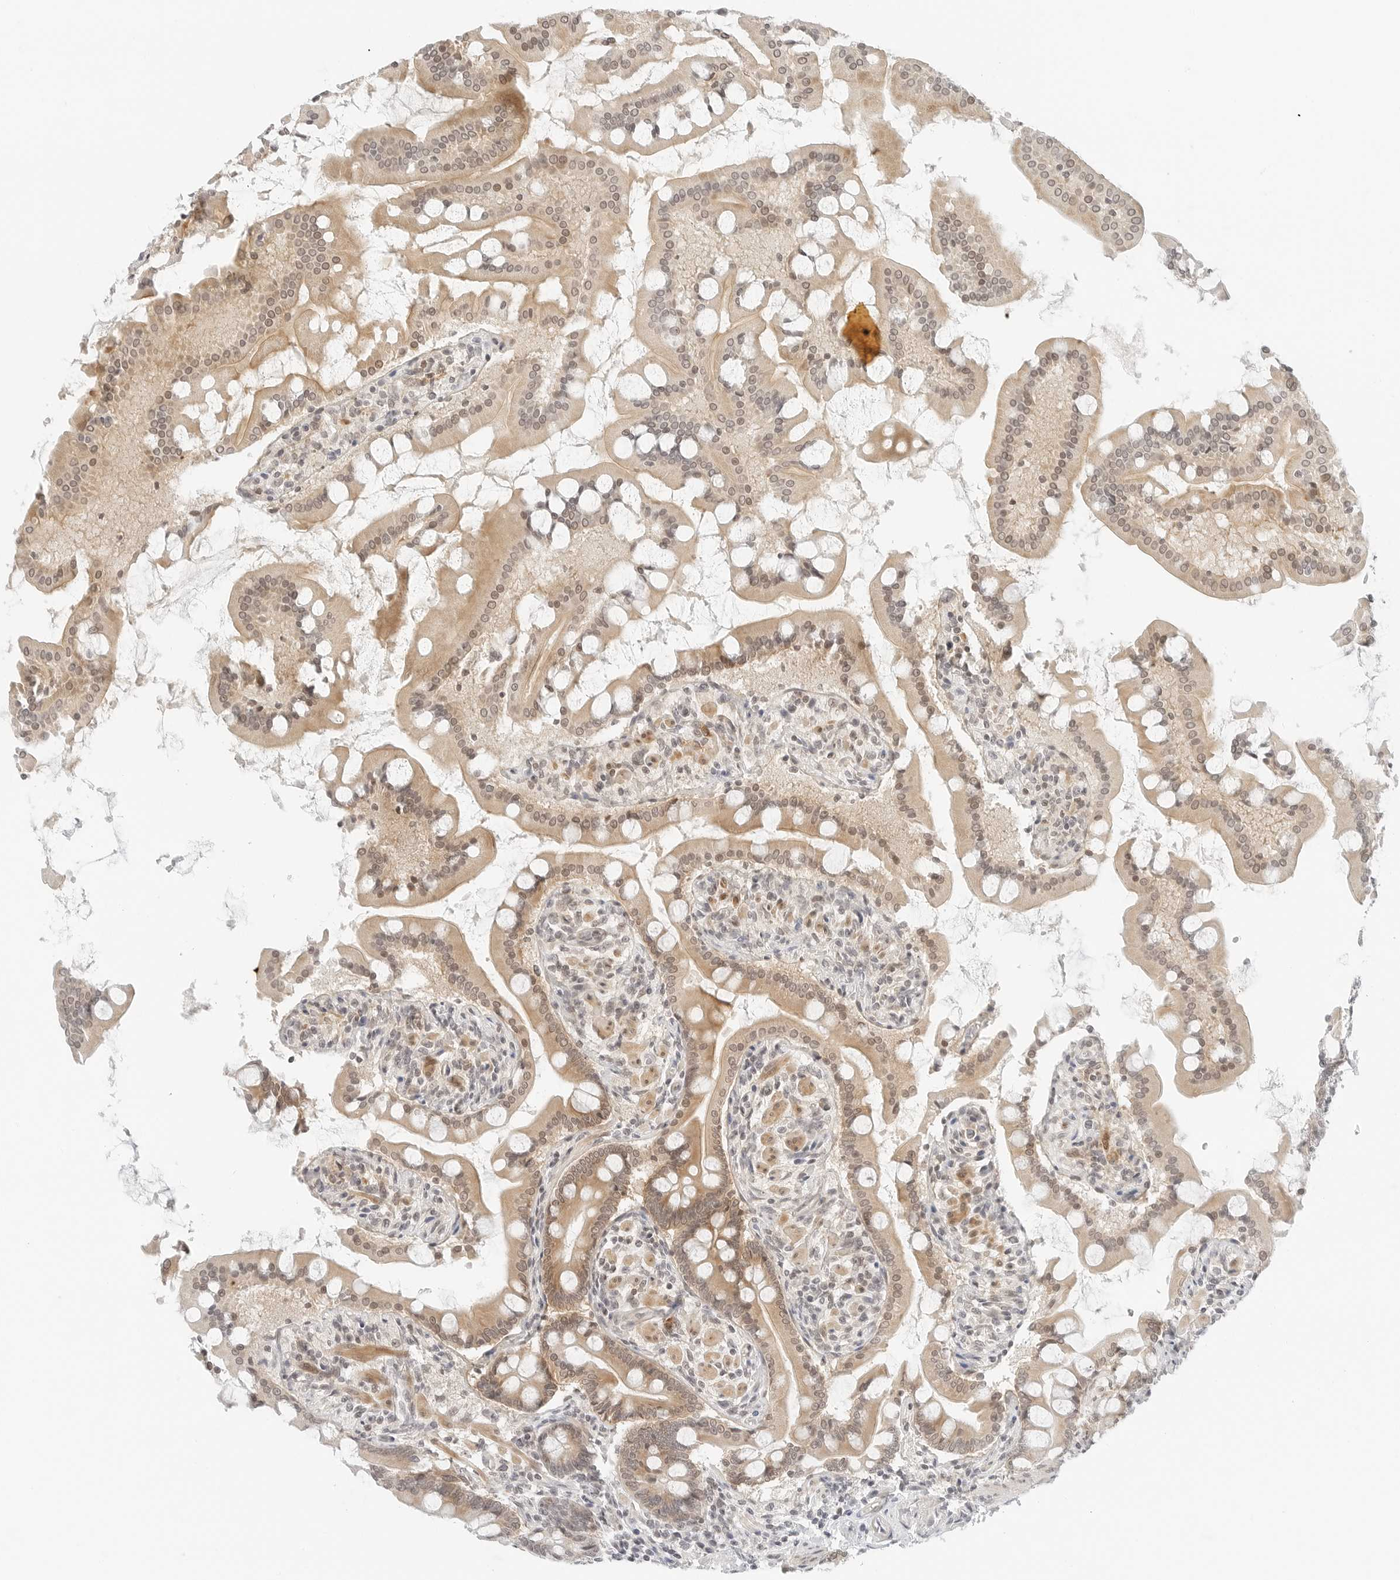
{"staining": {"intensity": "moderate", "quantity": "25%-75%", "location": "cytoplasmic/membranous,nuclear"}, "tissue": "small intestine", "cell_type": "Glandular cells", "image_type": "normal", "snomed": [{"axis": "morphology", "description": "Normal tissue, NOS"}, {"axis": "topography", "description": "Small intestine"}], "caption": "Protein staining of benign small intestine demonstrates moderate cytoplasmic/membranous,nuclear expression in approximately 25%-75% of glandular cells.", "gene": "NEO1", "patient": {"sex": "male", "age": 41}}